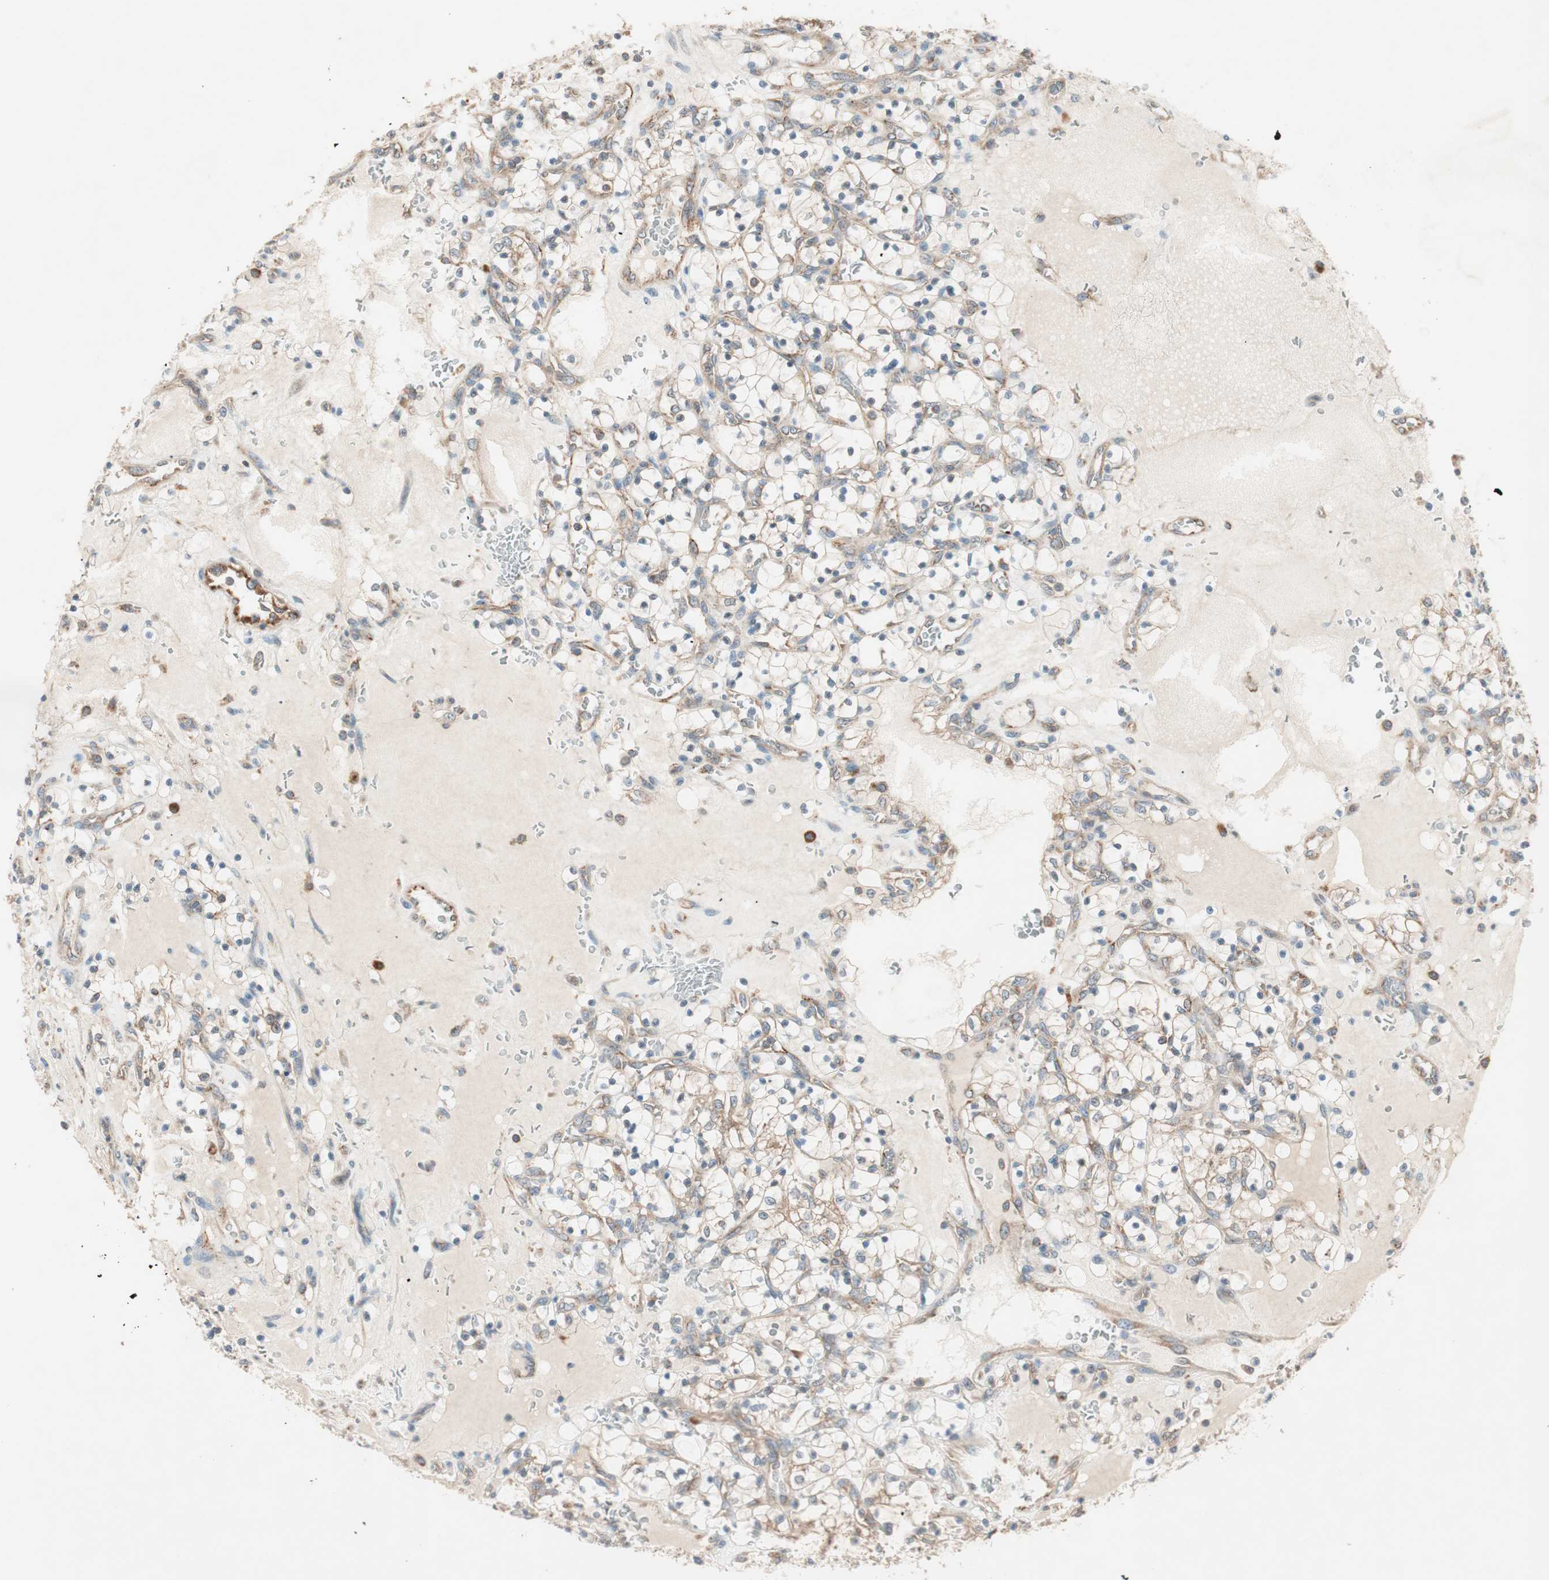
{"staining": {"intensity": "weak", "quantity": "25%-75%", "location": "cytoplasmic/membranous"}, "tissue": "renal cancer", "cell_type": "Tumor cells", "image_type": "cancer", "snomed": [{"axis": "morphology", "description": "Adenocarcinoma, NOS"}, {"axis": "topography", "description": "Kidney"}], "caption": "Renal adenocarcinoma was stained to show a protein in brown. There is low levels of weak cytoplasmic/membranous positivity in about 25%-75% of tumor cells. The protein of interest is stained brown, and the nuclei are stained in blue (DAB (3,3'-diaminobenzidine) IHC with brightfield microscopy, high magnification).", "gene": "CC2D1A", "patient": {"sex": "female", "age": 69}}